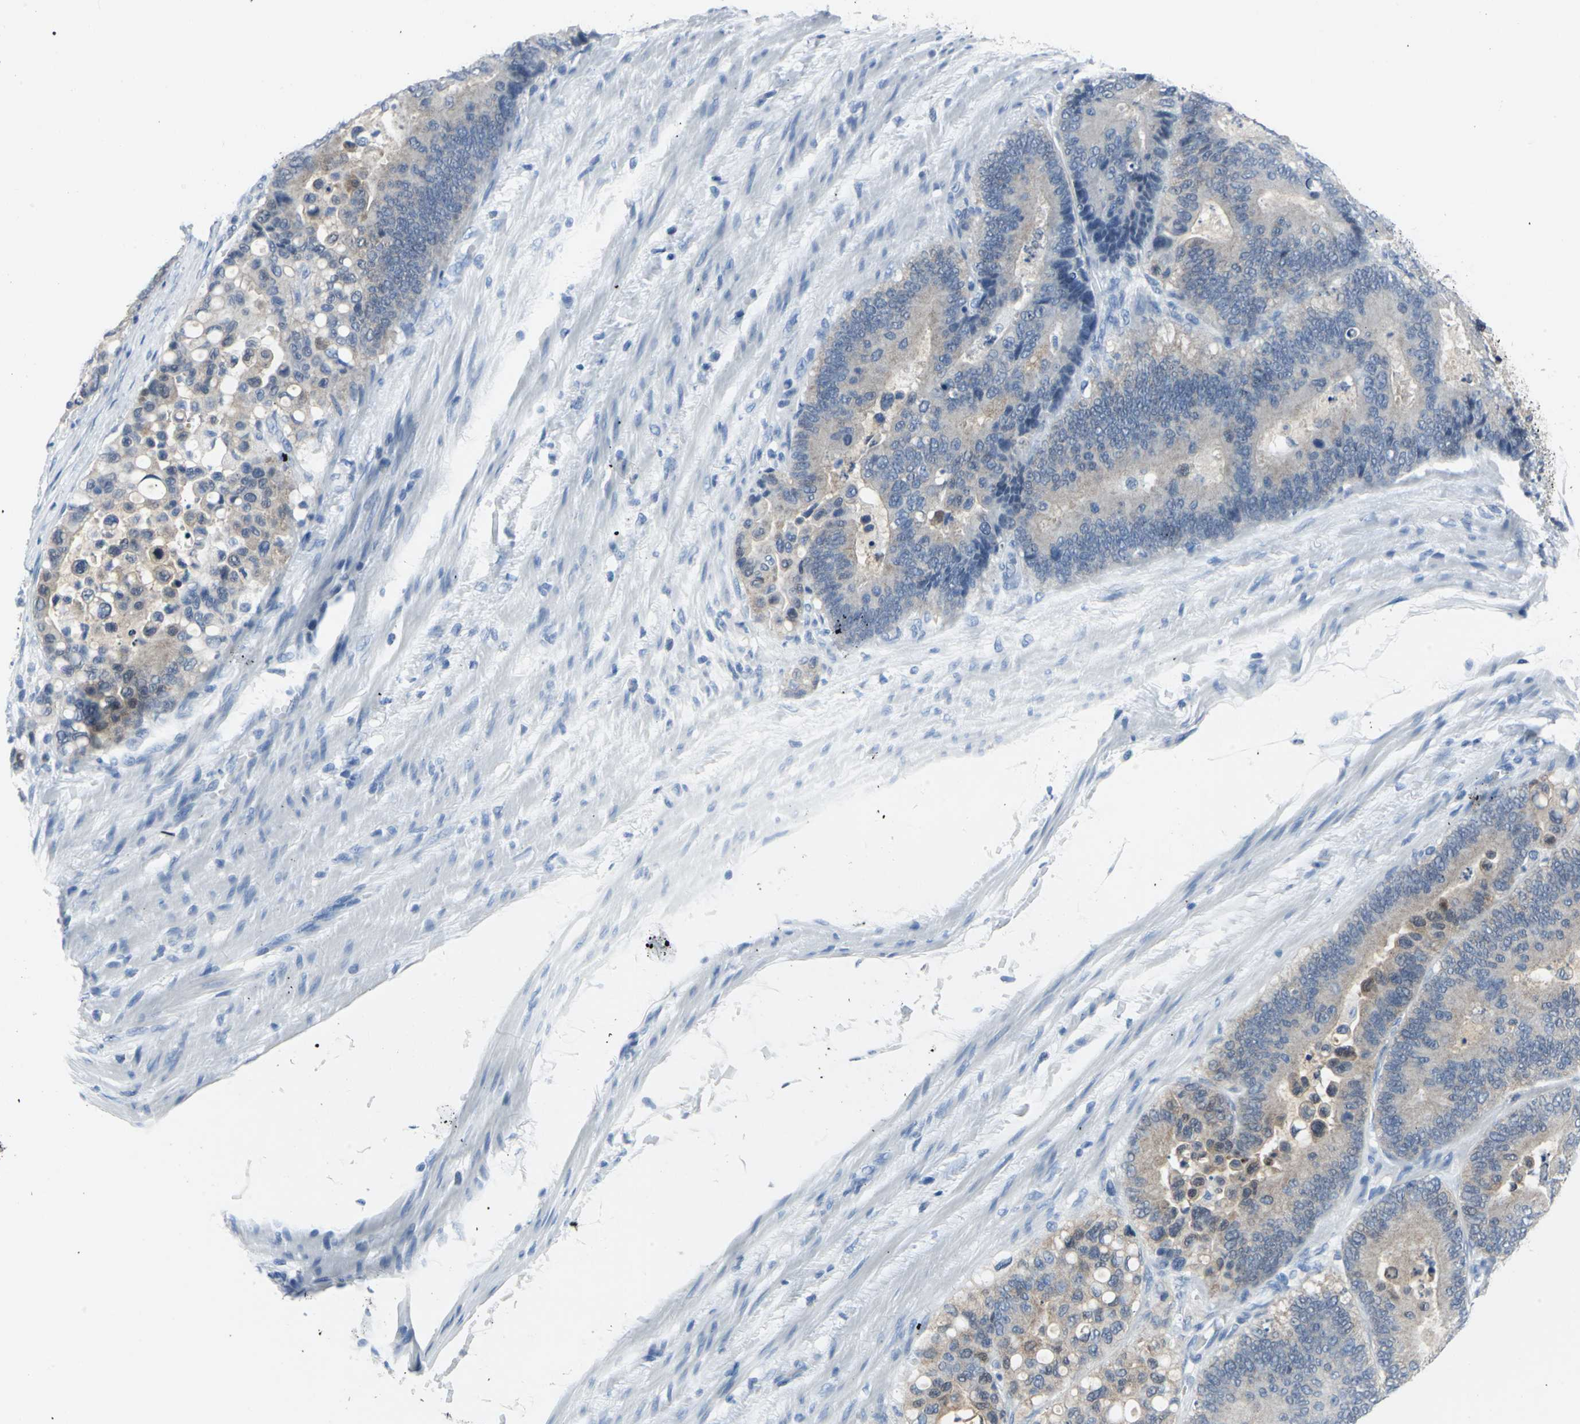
{"staining": {"intensity": "weak", "quantity": ">75%", "location": "cytoplasmic/membranous"}, "tissue": "colorectal cancer", "cell_type": "Tumor cells", "image_type": "cancer", "snomed": [{"axis": "morphology", "description": "Normal tissue, NOS"}, {"axis": "morphology", "description": "Adenocarcinoma, NOS"}, {"axis": "topography", "description": "Colon"}], "caption": "Immunohistochemical staining of adenocarcinoma (colorectal) exhibits low levels of weak cytoplasmic/membranous protein staining in about >75% of tumor cells.", "gene": "SFN", "patient": {"sex": "male", "age": 82}}